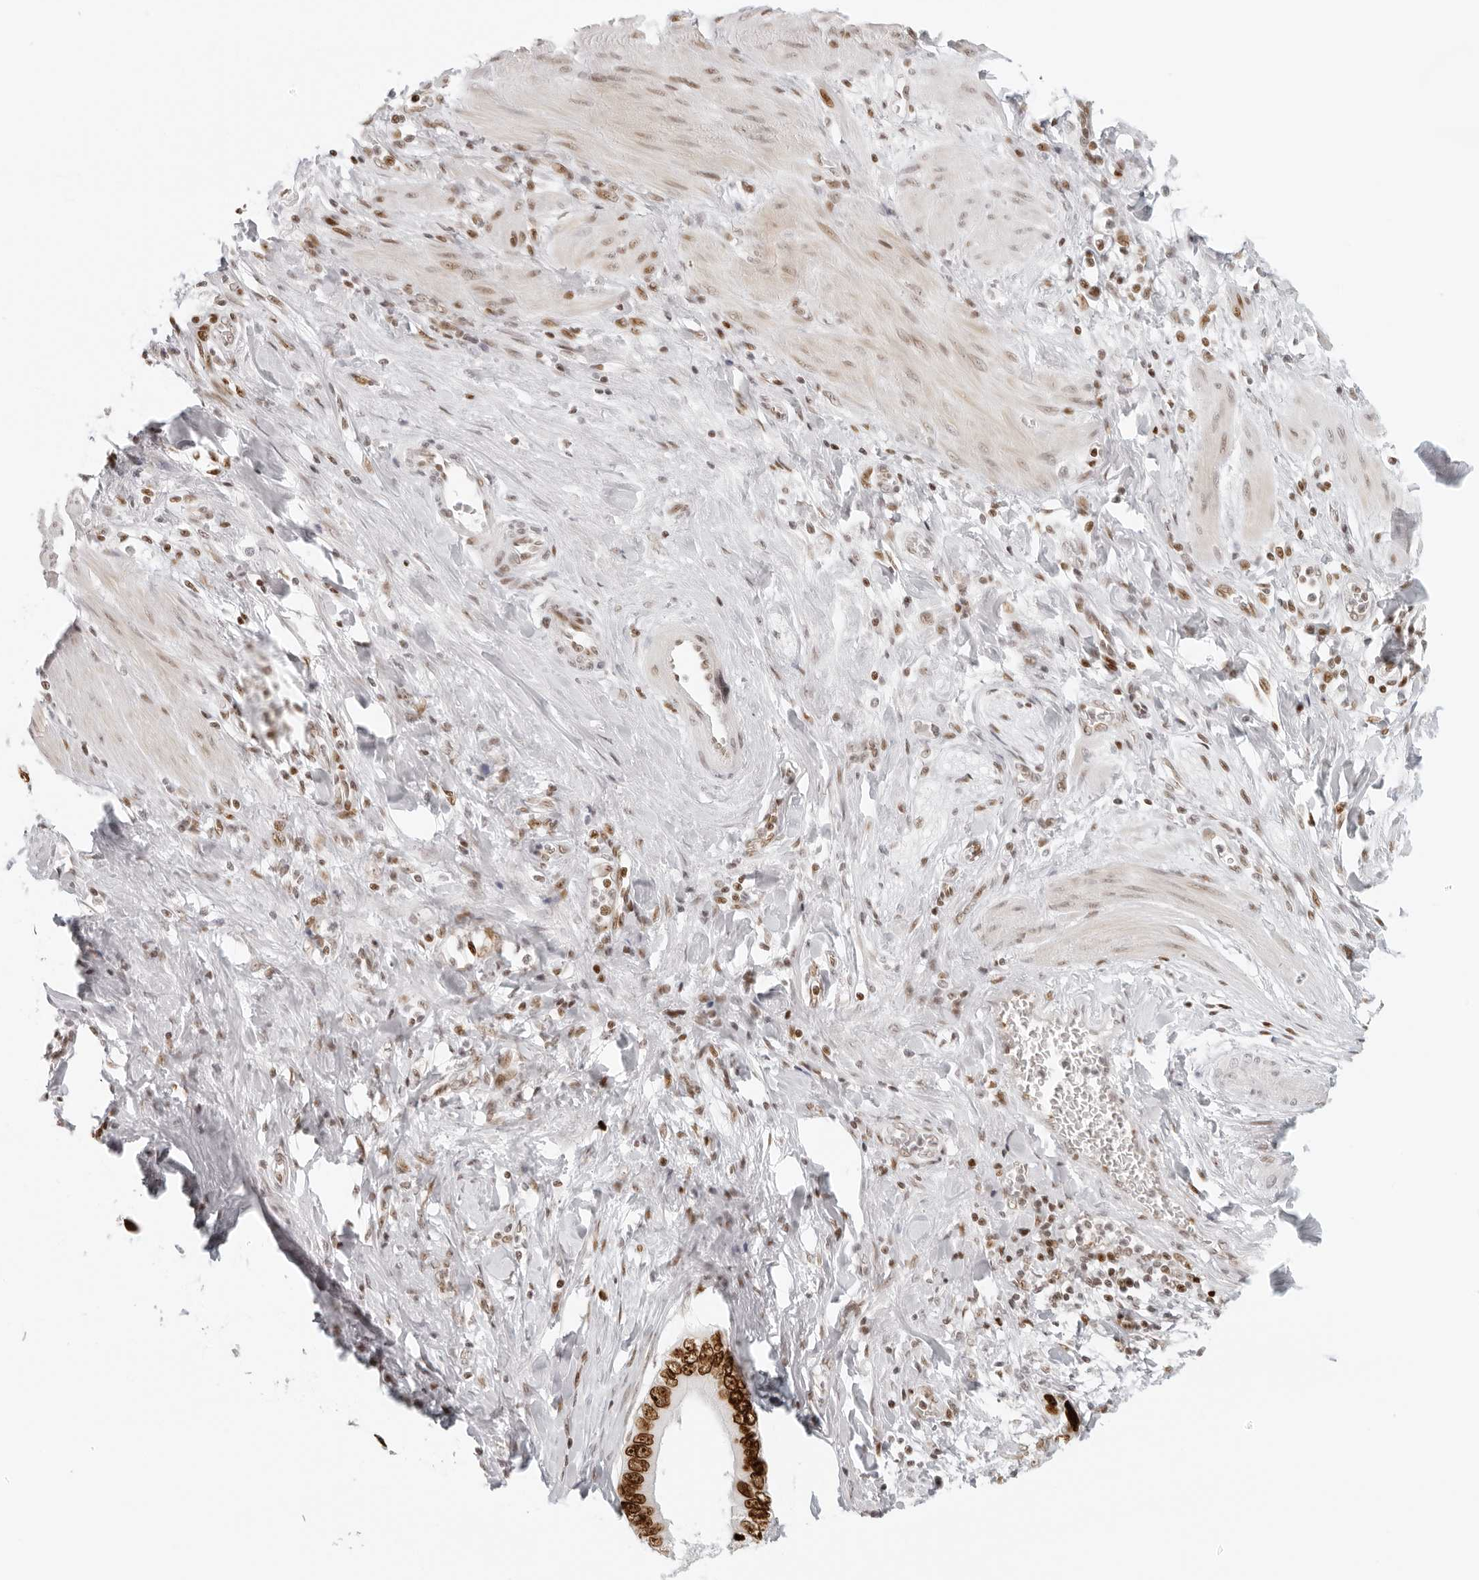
{"staining": {"intensity": "strong", "quantity": ">75%", "location": "nuclear"}, "tissue": "pancreatic cancer", "cell_type": "Tumor cells", "image_type": "cancer", "snomed": [{"axis": "morphology", "description": "Normal tissue, NOS"}, {"axis": "topography", "description": "Lymph node"}], "caption": "Pancreatic cancer stained for a protein (brown) demonstrates strong nuclear positive expression in approximately >75% of tumor cells.", "gene": "RCC1", "patient": {"sex": "male", "age": 50}}